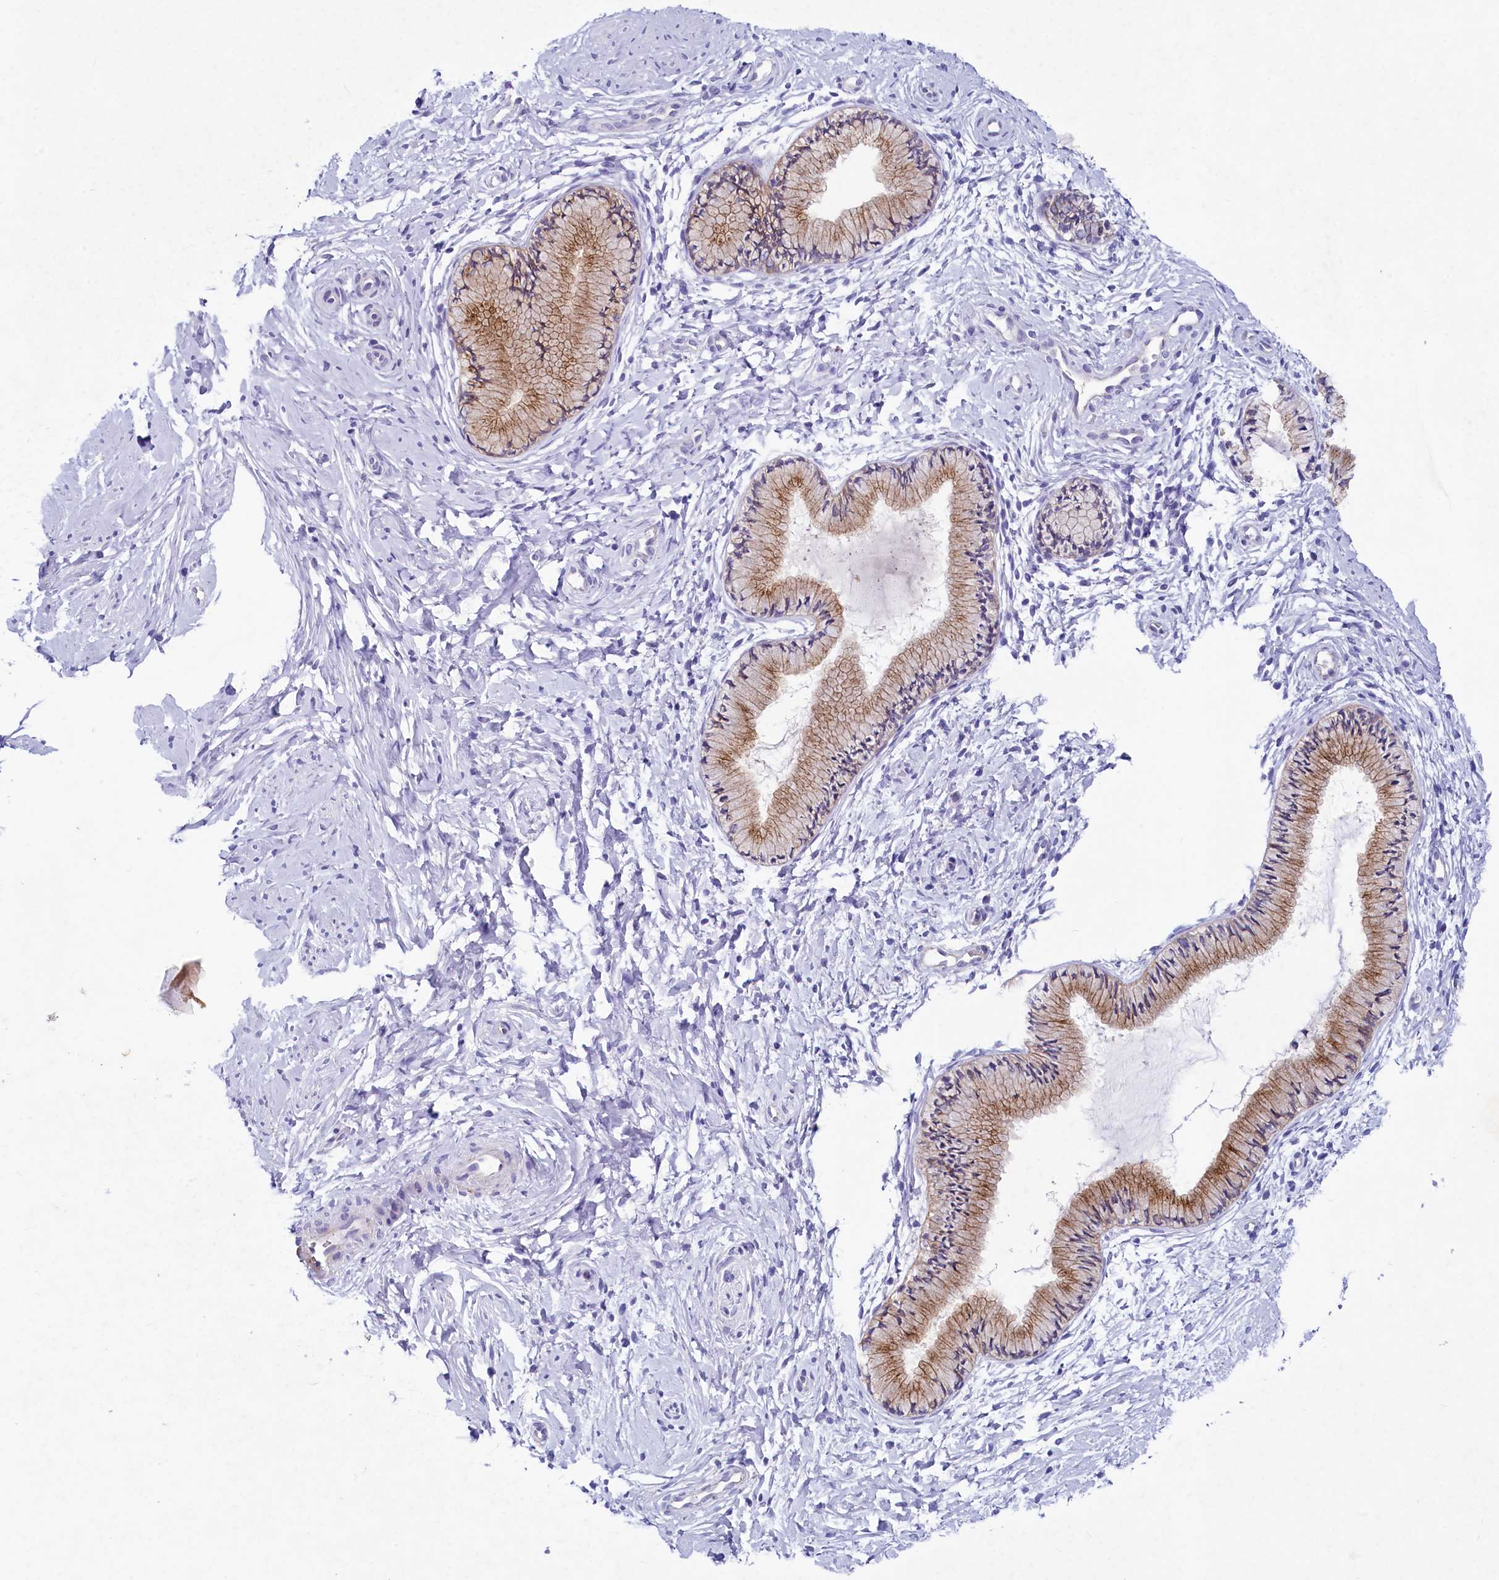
{"staining": {"intensity": "moderate", "quantity": ">75%", "location": "cytoplasmic/membranous"}, "tissue": "cervix", "cell_type": "Glandular cells", "image_type": "normal", "snomed": [{"axis": "morphology", "description": "Normal tissue, NOS"}, {"axis": "topography", "description": "Cervix"}], "caption": "Protein expression analysis of unremarkable human cervix reveals moderate cytoplasmic/membranous expression in approximately >75% of glandular cells.", "gene": "INSC", "patient": {"sex": "female", "age": 33}}